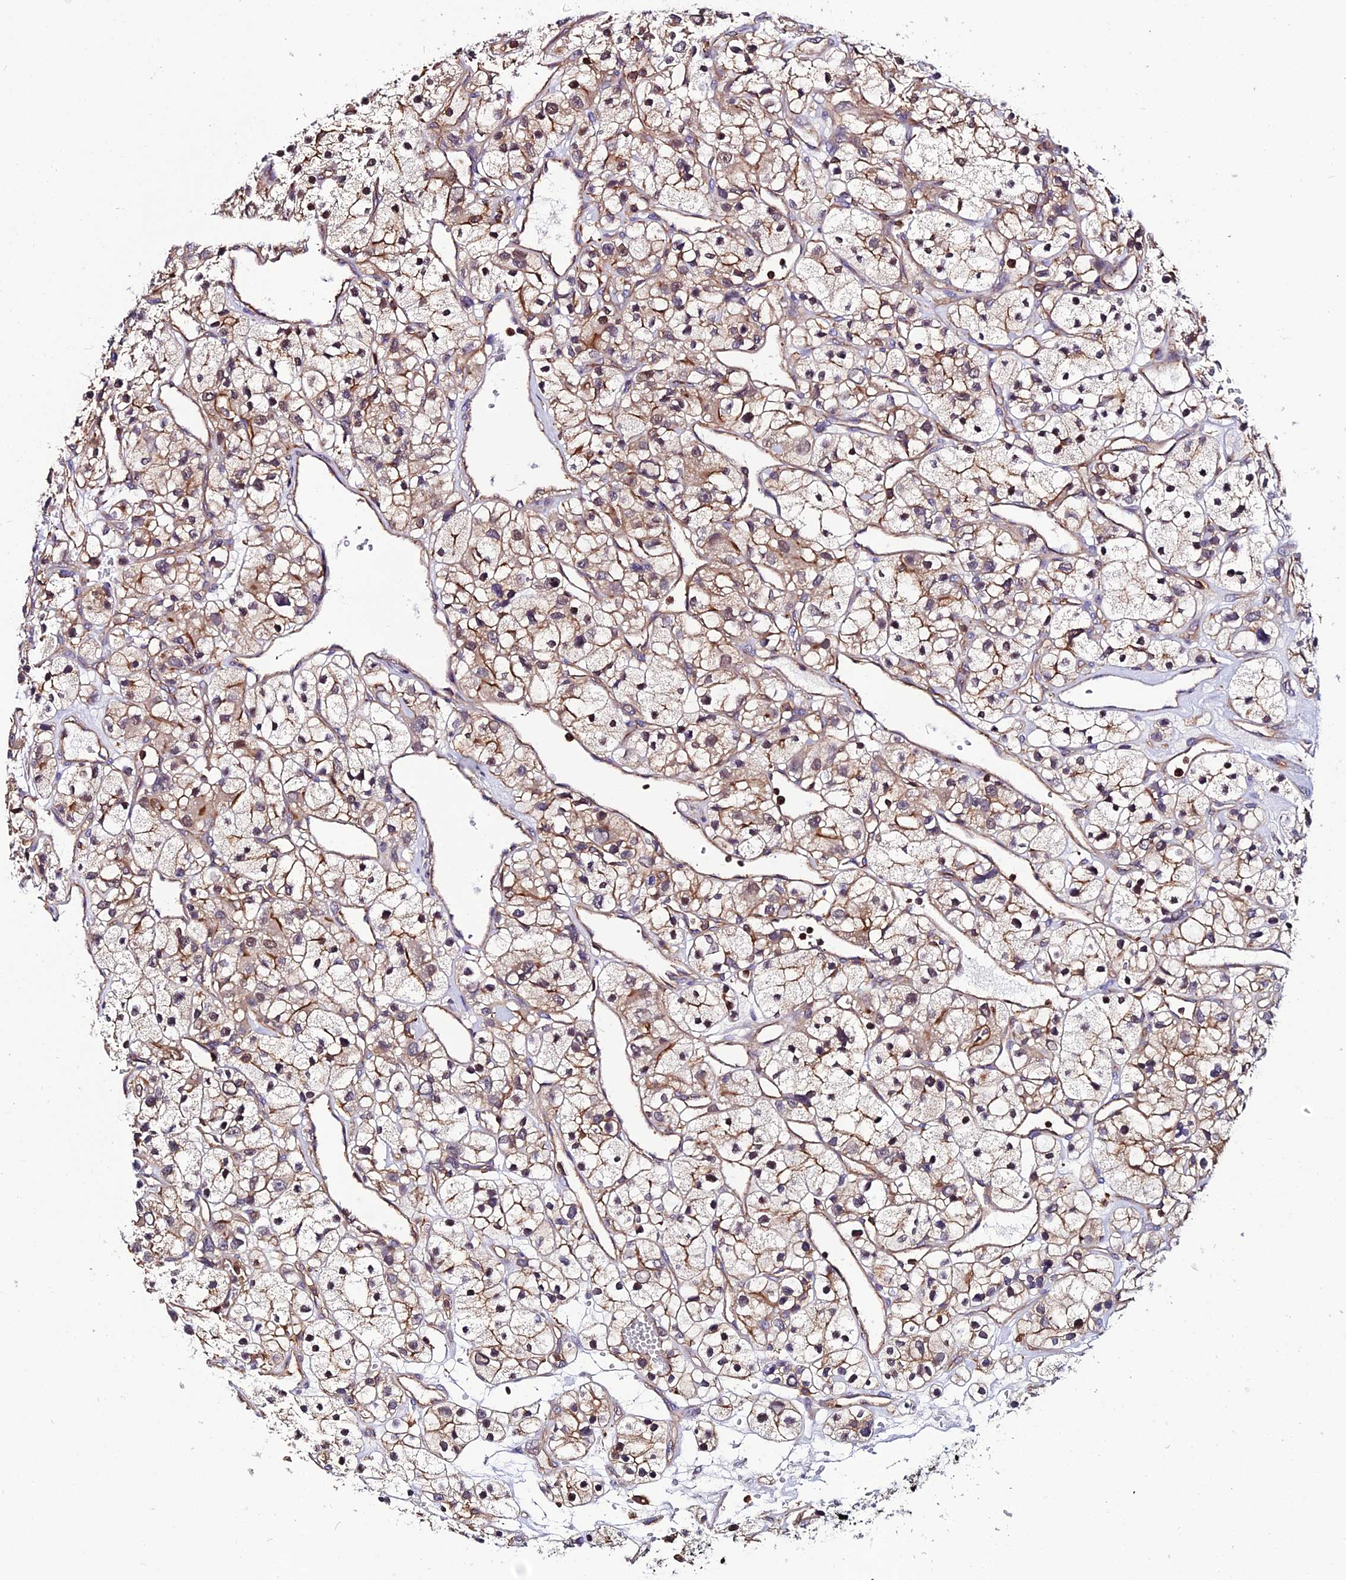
{"staining": {"intensity": "moderate", "quantity": "<25%", "location": "nuclear"}, "tissue": "renal cancer", "cell_type": "Tumor cells", "image_type": "cancer", "snomed": [{"axis": "morphology", "description": "Adenocarcinoma, NOS"}, {"axis": "topography", "description": "Kidney"}], "caption": "Protein analysis of renal cancer tissue exhibits moderate nuclear staining in about <25% of tumor cells. The staining was performed using DAB, with brown indicating positive protein expression. Nuclei are stained blue with hematoxylin.", "gene": "USP17L15", "patient": {"sex": "female", "age": 57}}